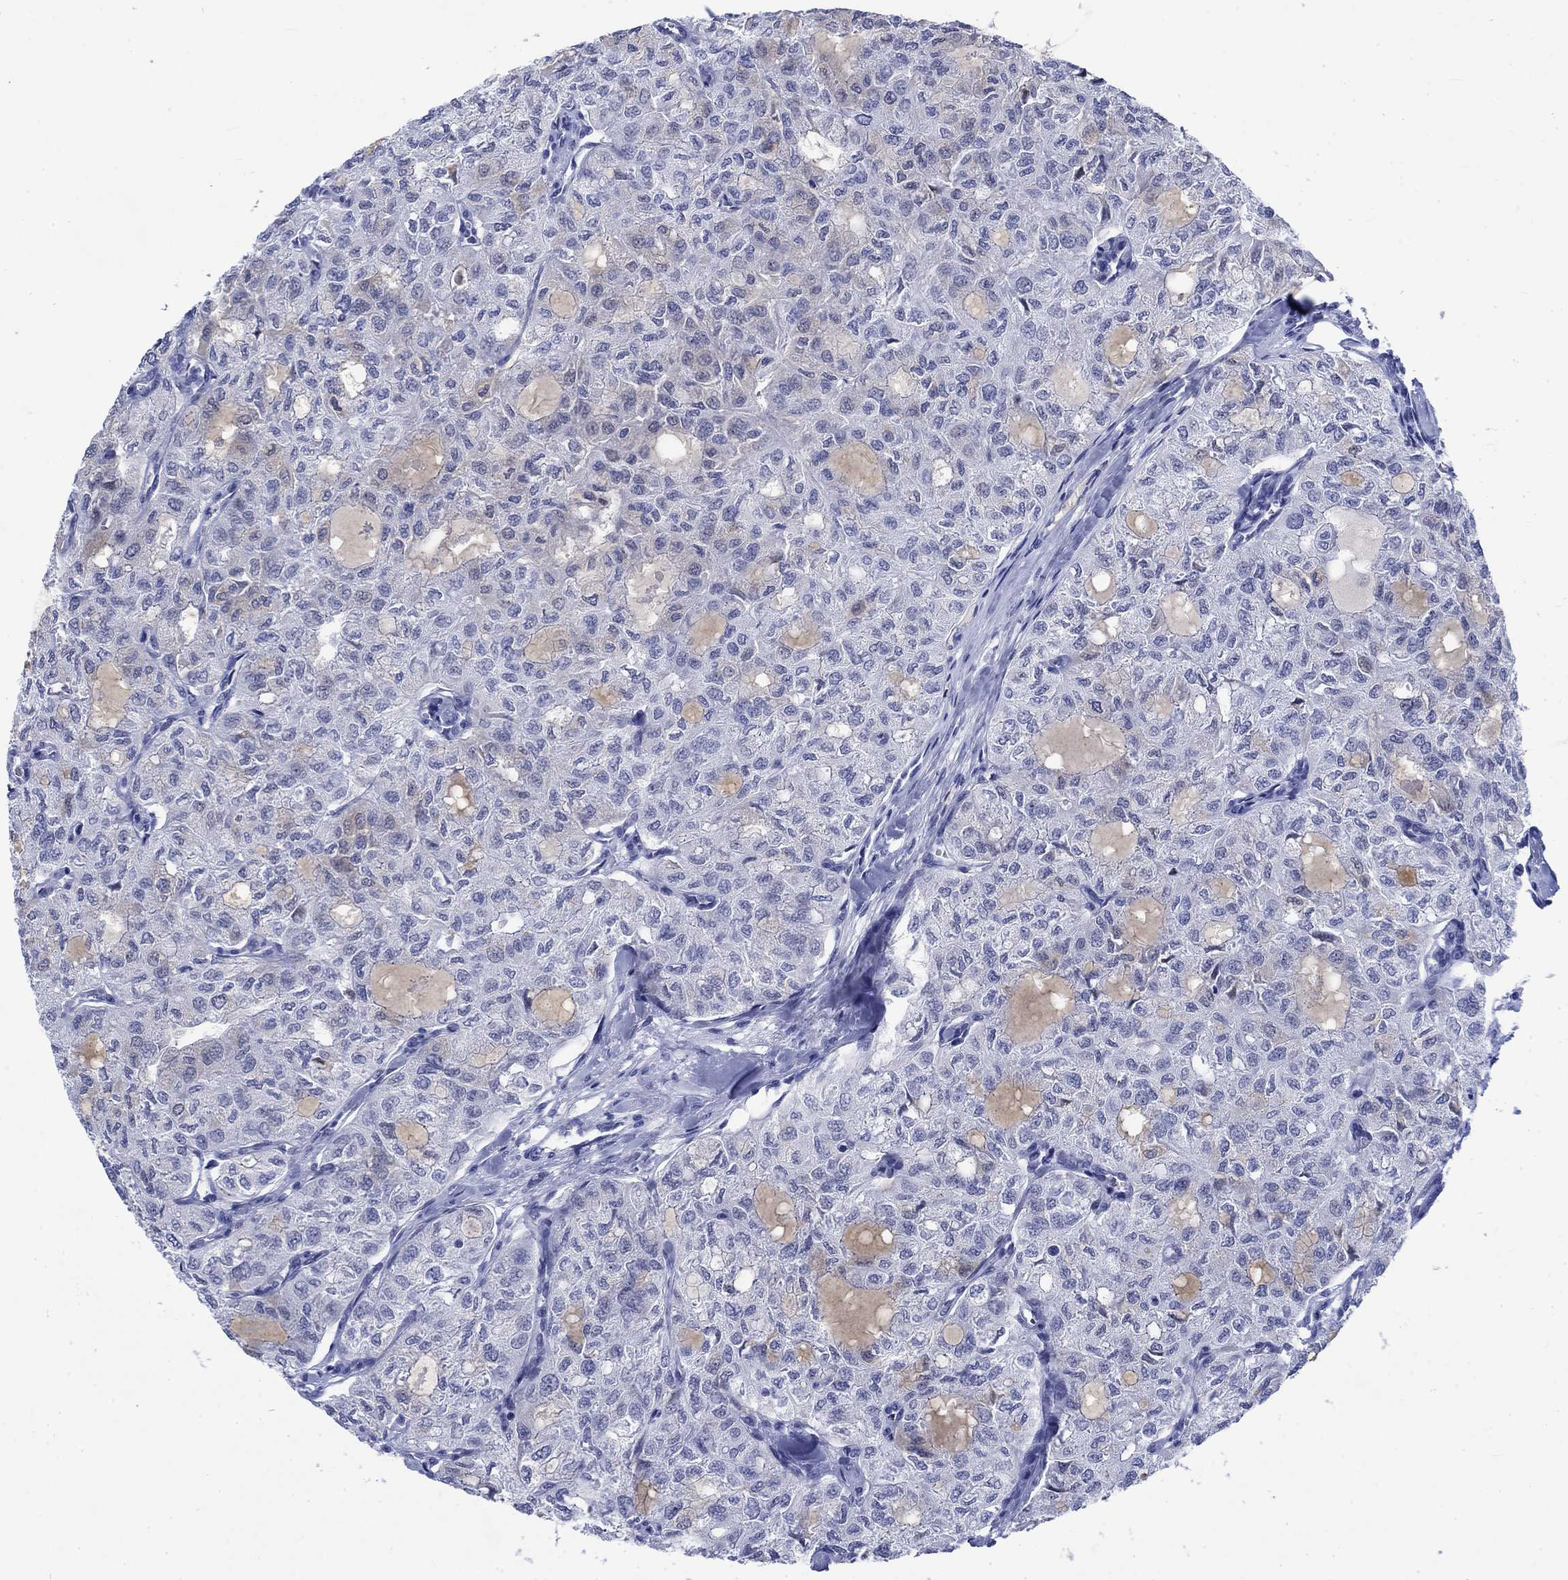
{"staining": {"intensity": "negative", "quantity": "none", "location": "none"}, "tissue": "thyroid cancer", "cell_type": "Tumor cells", "image_type": "cancer", "snomed": [{"axis": "morphology", "description": "Follicular adenoma carcinoma, NOS"}, {"axis": "topography", "description": "Thyroid gland"}], "caption": "The immunohistochemistry image has no significant expression in tumor cells of follicular adenoma carcinoma (thyroid) tissue. Brightfield microscopy of immunohistochemistry (IHC) stained with DAB (3,3'-diaminobenzidine) (brown) and hematoxylin (blue), captured at high magnification.", "gene": "KRT76", "patient": {"sex": "male", "age": 75}}